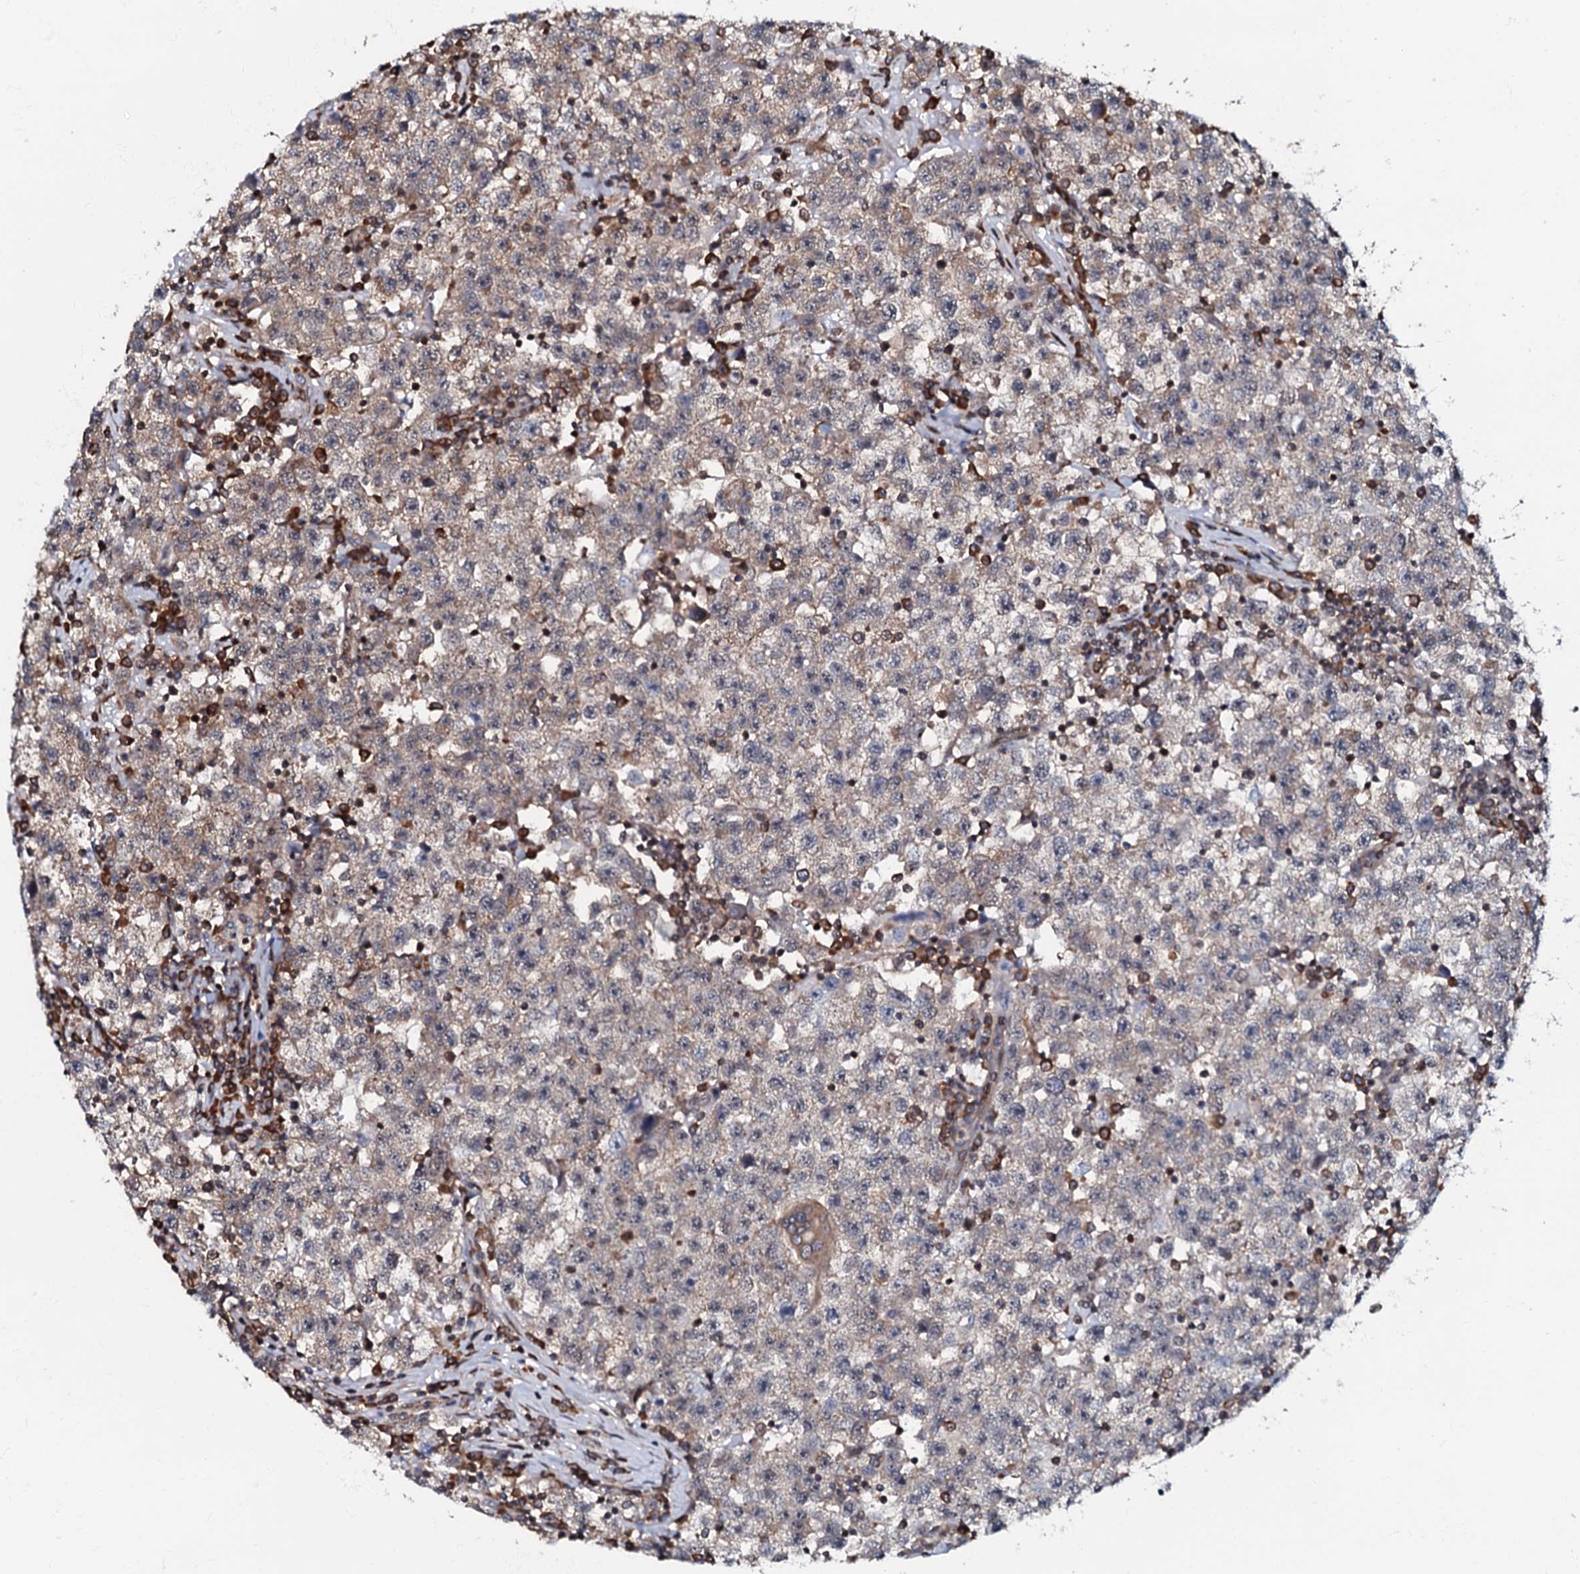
{"staining": {"intensity": "weak", "quantity": "<25%", "location": "cytoplasmic/membranous"}, "tissue": "testis cancer", "cell_type": "Tumor cells", "image_type": "cancer", "snomed": [{"axis": "morphology", "description": "Seminoma, NOS"}, {"axis": "topography", "description": "Testis"}], "caption": "Testis seminoma was stained to show a protein in brown. There is no significant positivity in tumor cells. Brightfield microscopy of immunohistochemistry stained with DAB (3,3'-diaminobenzidine) (brown) and hematoxylin (blue), captured at high magnification.", "gene": "OSBP", "patient": {"sex": "male", "age": 22}}